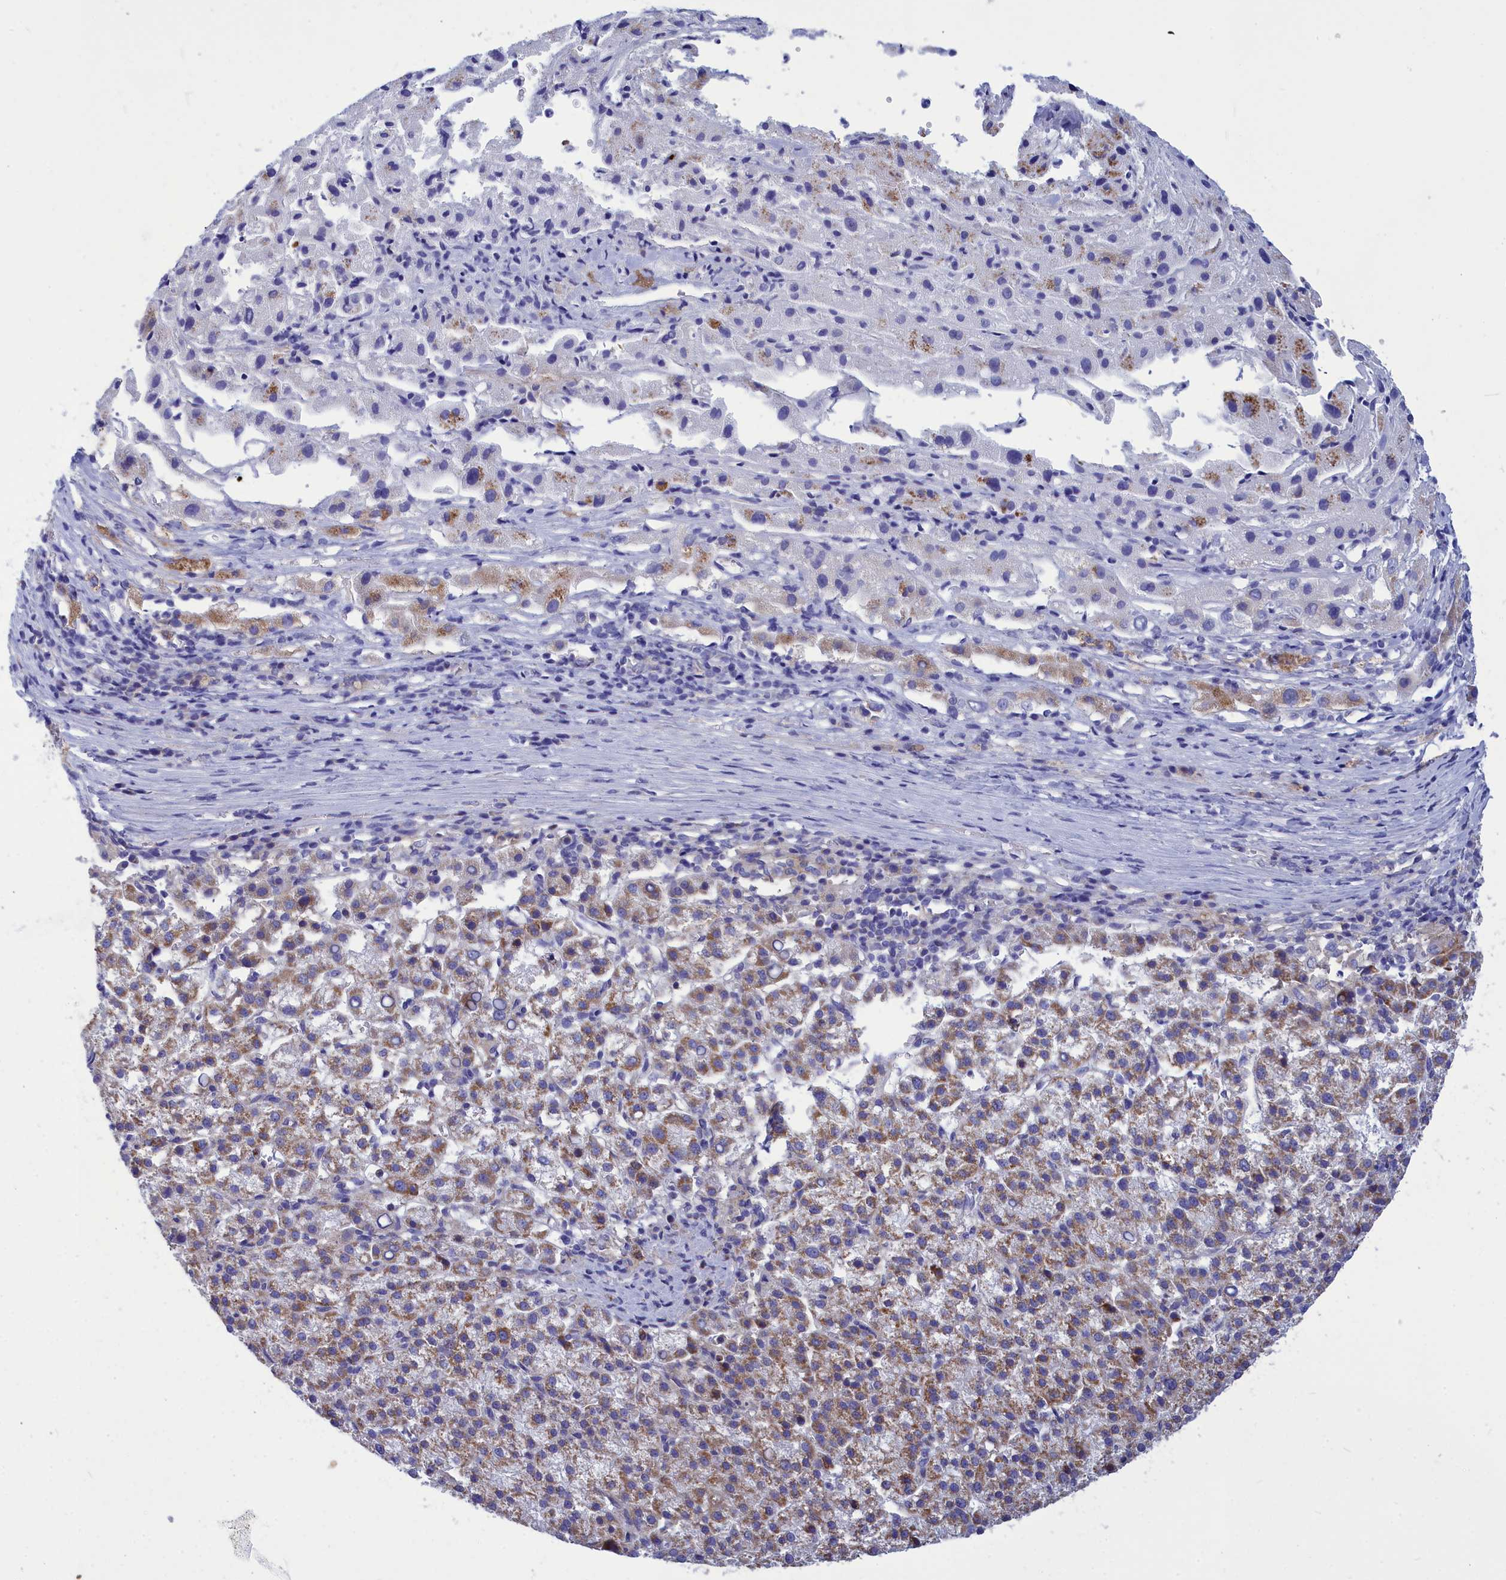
{"staining": {"intensity": "moderate", "quantity": ">75%", "location": "cytoplasmic/membranous"}, "tissue": "liver cancer", "cell_type": "Tumor cells", "image_type": "cancer", "snomed": [{"axis": "morphology", "description": "Carcinoma, Hepatocellular, NOS"}, {"axis": "topography", "description": "Liver"}], "caption": "Immunohistochemical staining of liver cancer reveals moderate cytoplasmic/membranous protein expression in about >75% of tumor cells.", "gene": "CCRL2", "patient": {"sex": "female", "age": 58}}